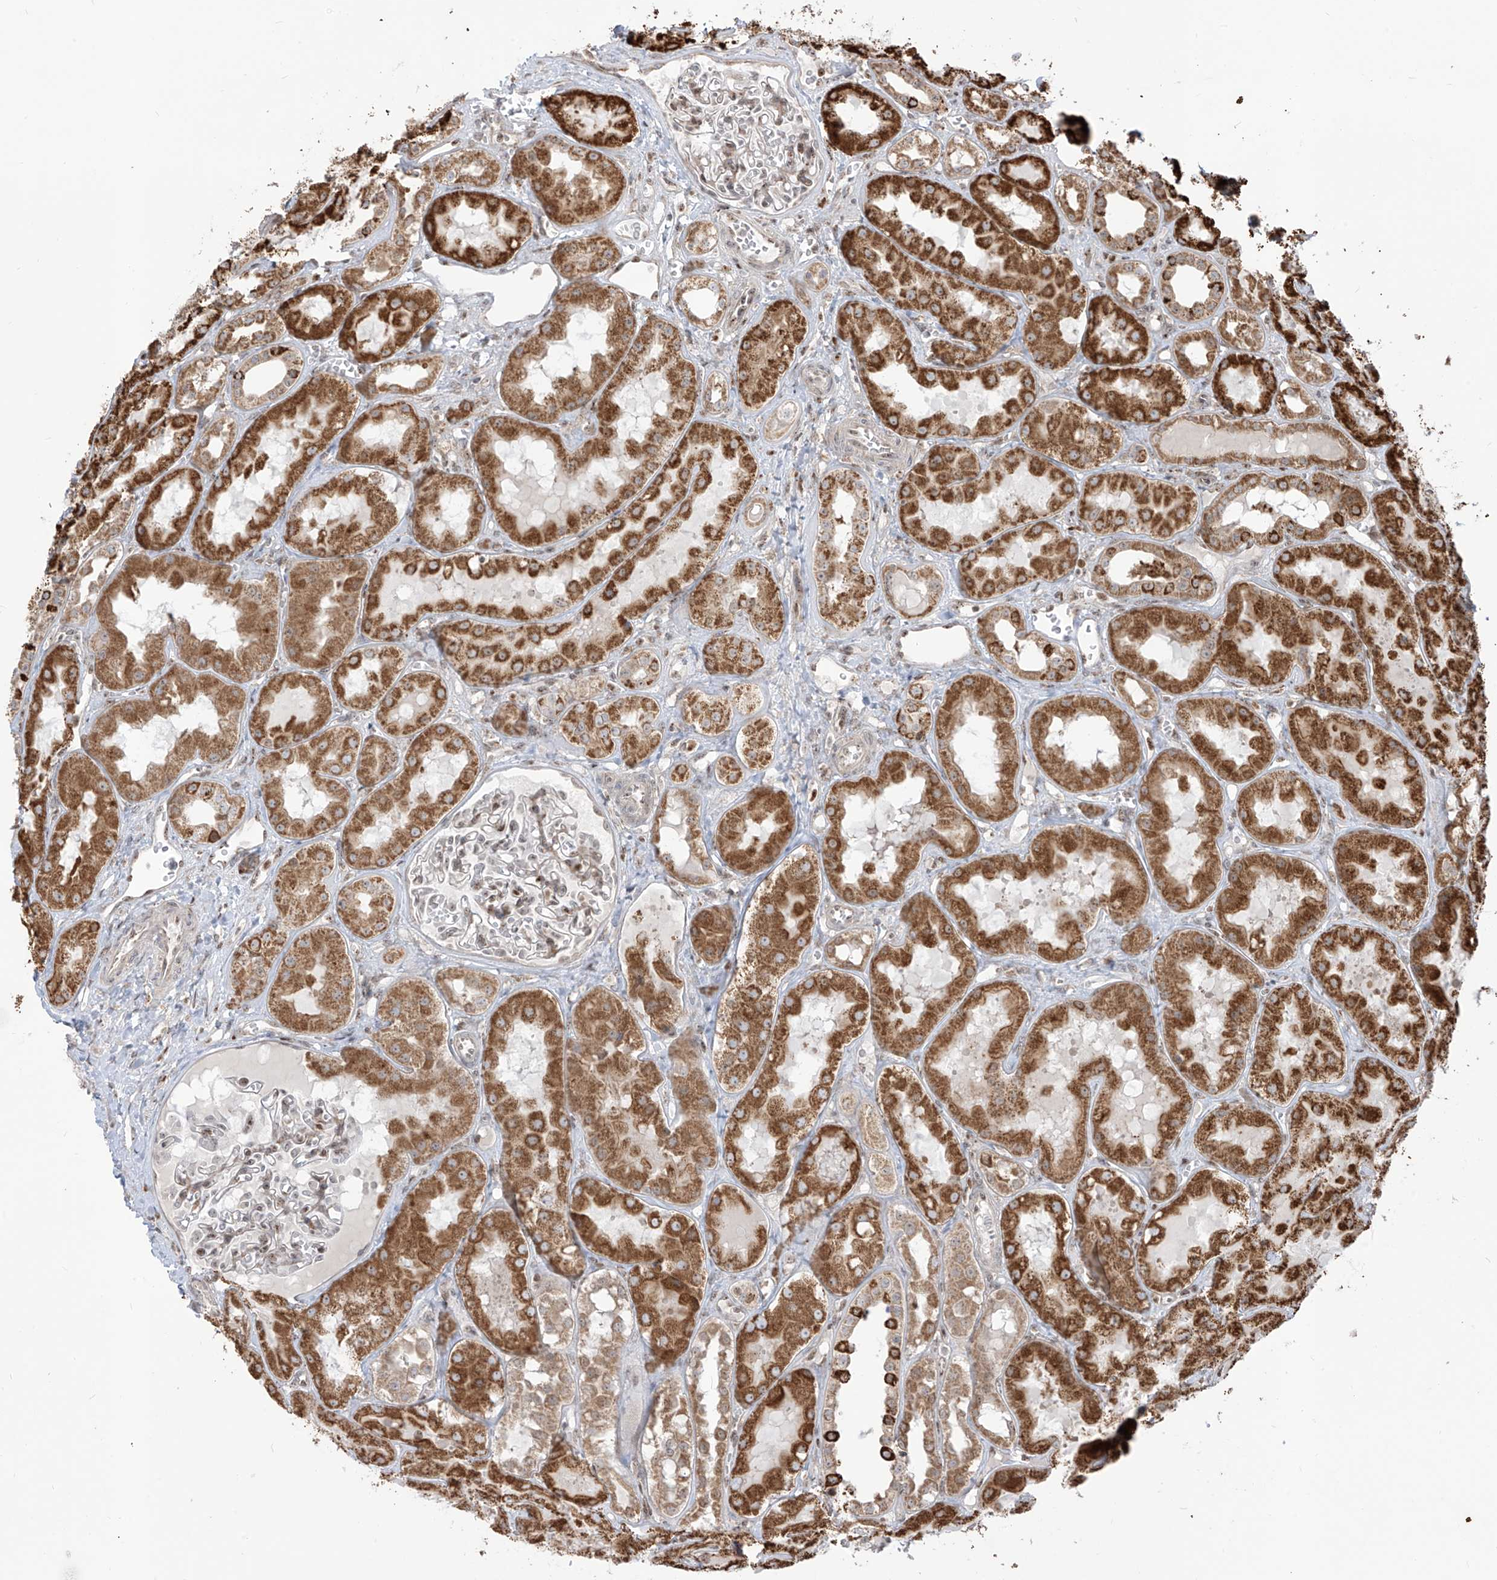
{"staining": {"intensity": "moderate", "quantity": "<25%", "location": "cytoplasmic/membranous,nuclear"}, "tissue": "kidney", "cell_type": "Cells in glomeruli", "image_type": "normal", "snomed": [{"axis": "morphology", "description": "Normal tissue, NOS"}, {"axis": "topography", "description": "Kidney"}], "caption": "Immunohistochemical staining of unremarkable kidney exhibits <25% levels of moderate cytoplasmic/membranous,nuclear protein staining in about <25% of cells in glomeruli.", "gene": "ZBTB8A", "patient": {"sex": "male", "age": 16}}